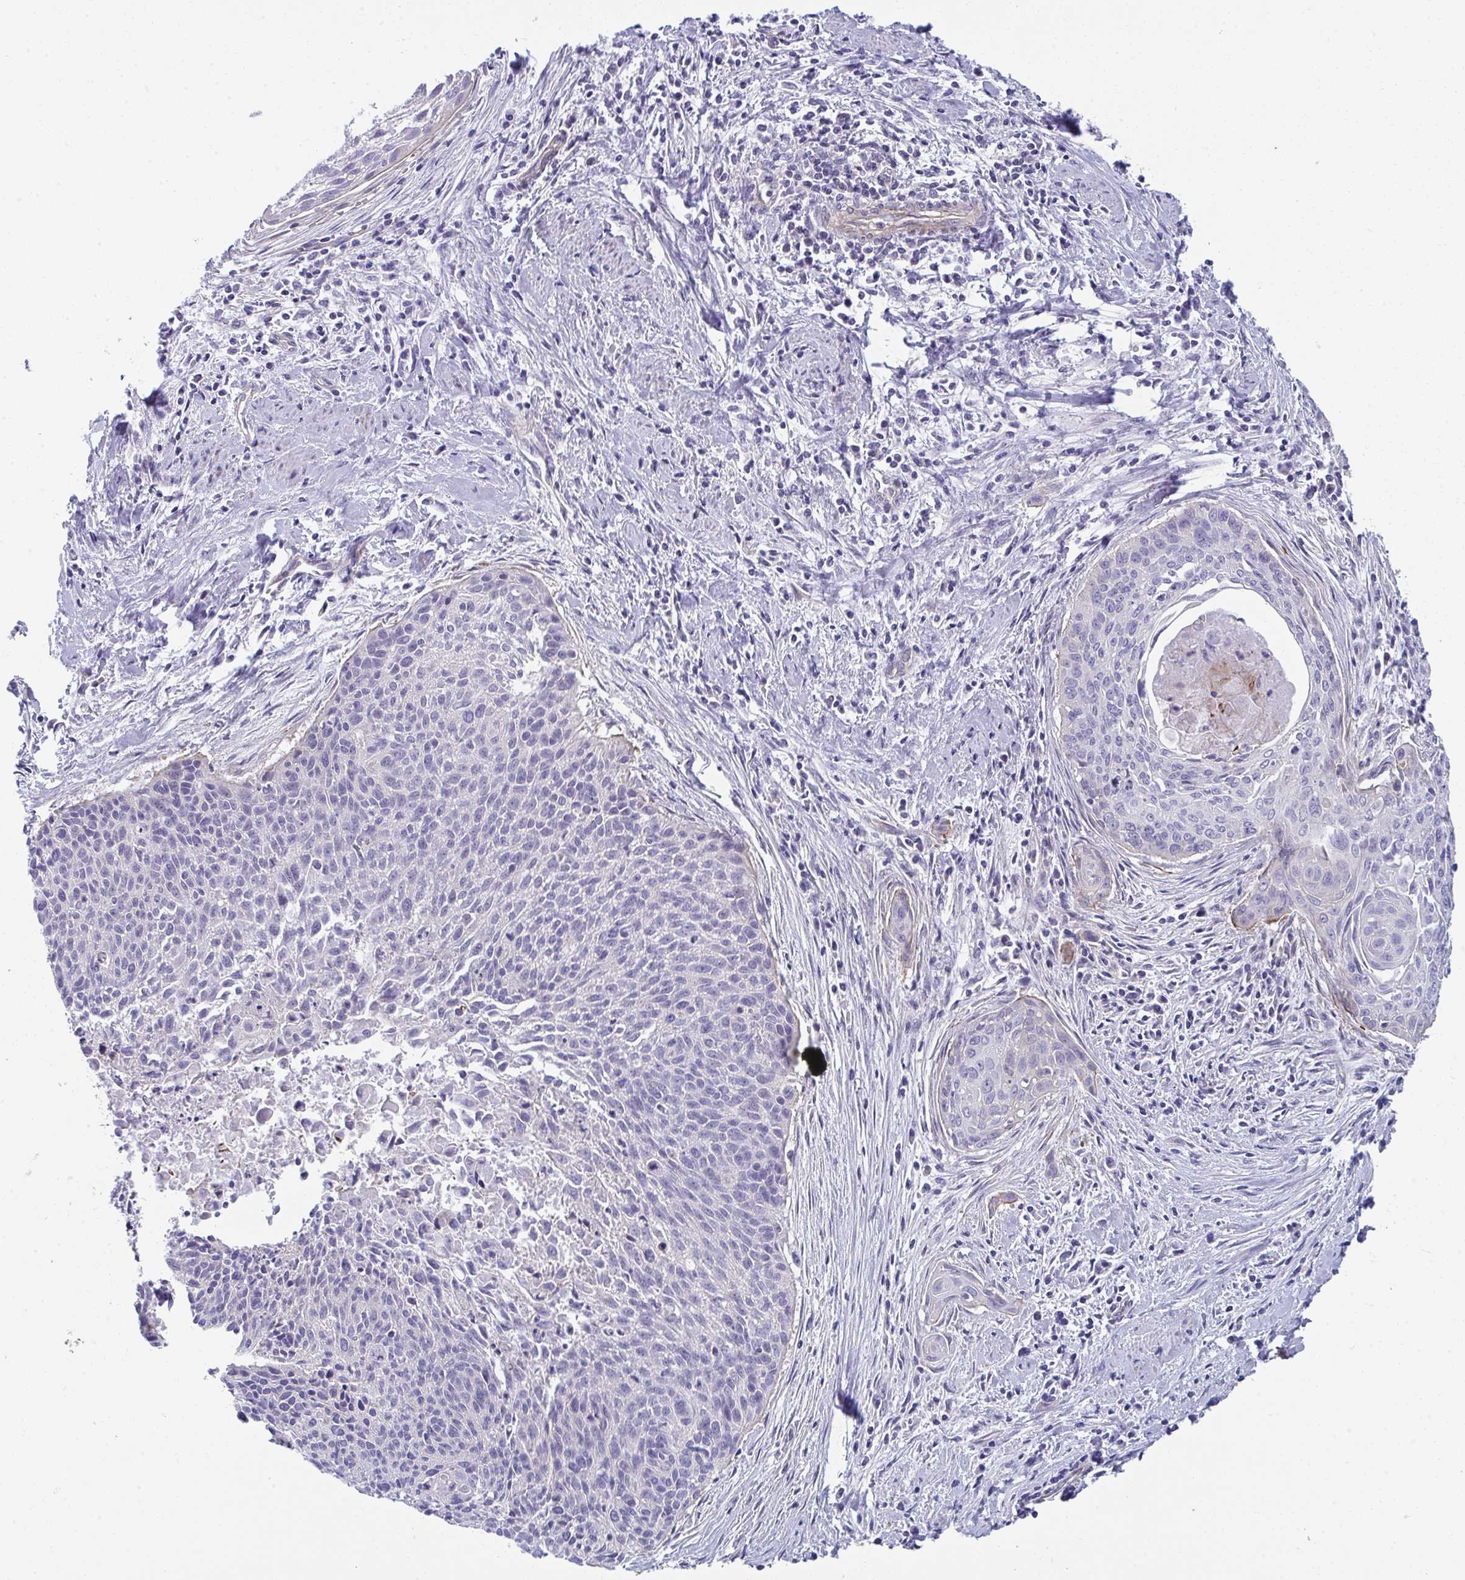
{"staining": {"intensity": "negative", "quantity": "none", "location": "none"}, "tissue": "cervical cancer", "cell_type": "Tumor cells", "image_type": "cancer", "snomed": [{"axis": "morphology", "description": "Squamous cell carcinoma, NOS"}, {"axis": "topography", "description": "Cervix"}], "caption": "Immunohistochemistry photomicrograph of neoplastic tissue: human squamous cell carcinoma (cervical) stained with DAB shows no significant protein positivity in tumor cells.", "gene": "MYL12A", "patient": {"sex": "female", "age": 55}}